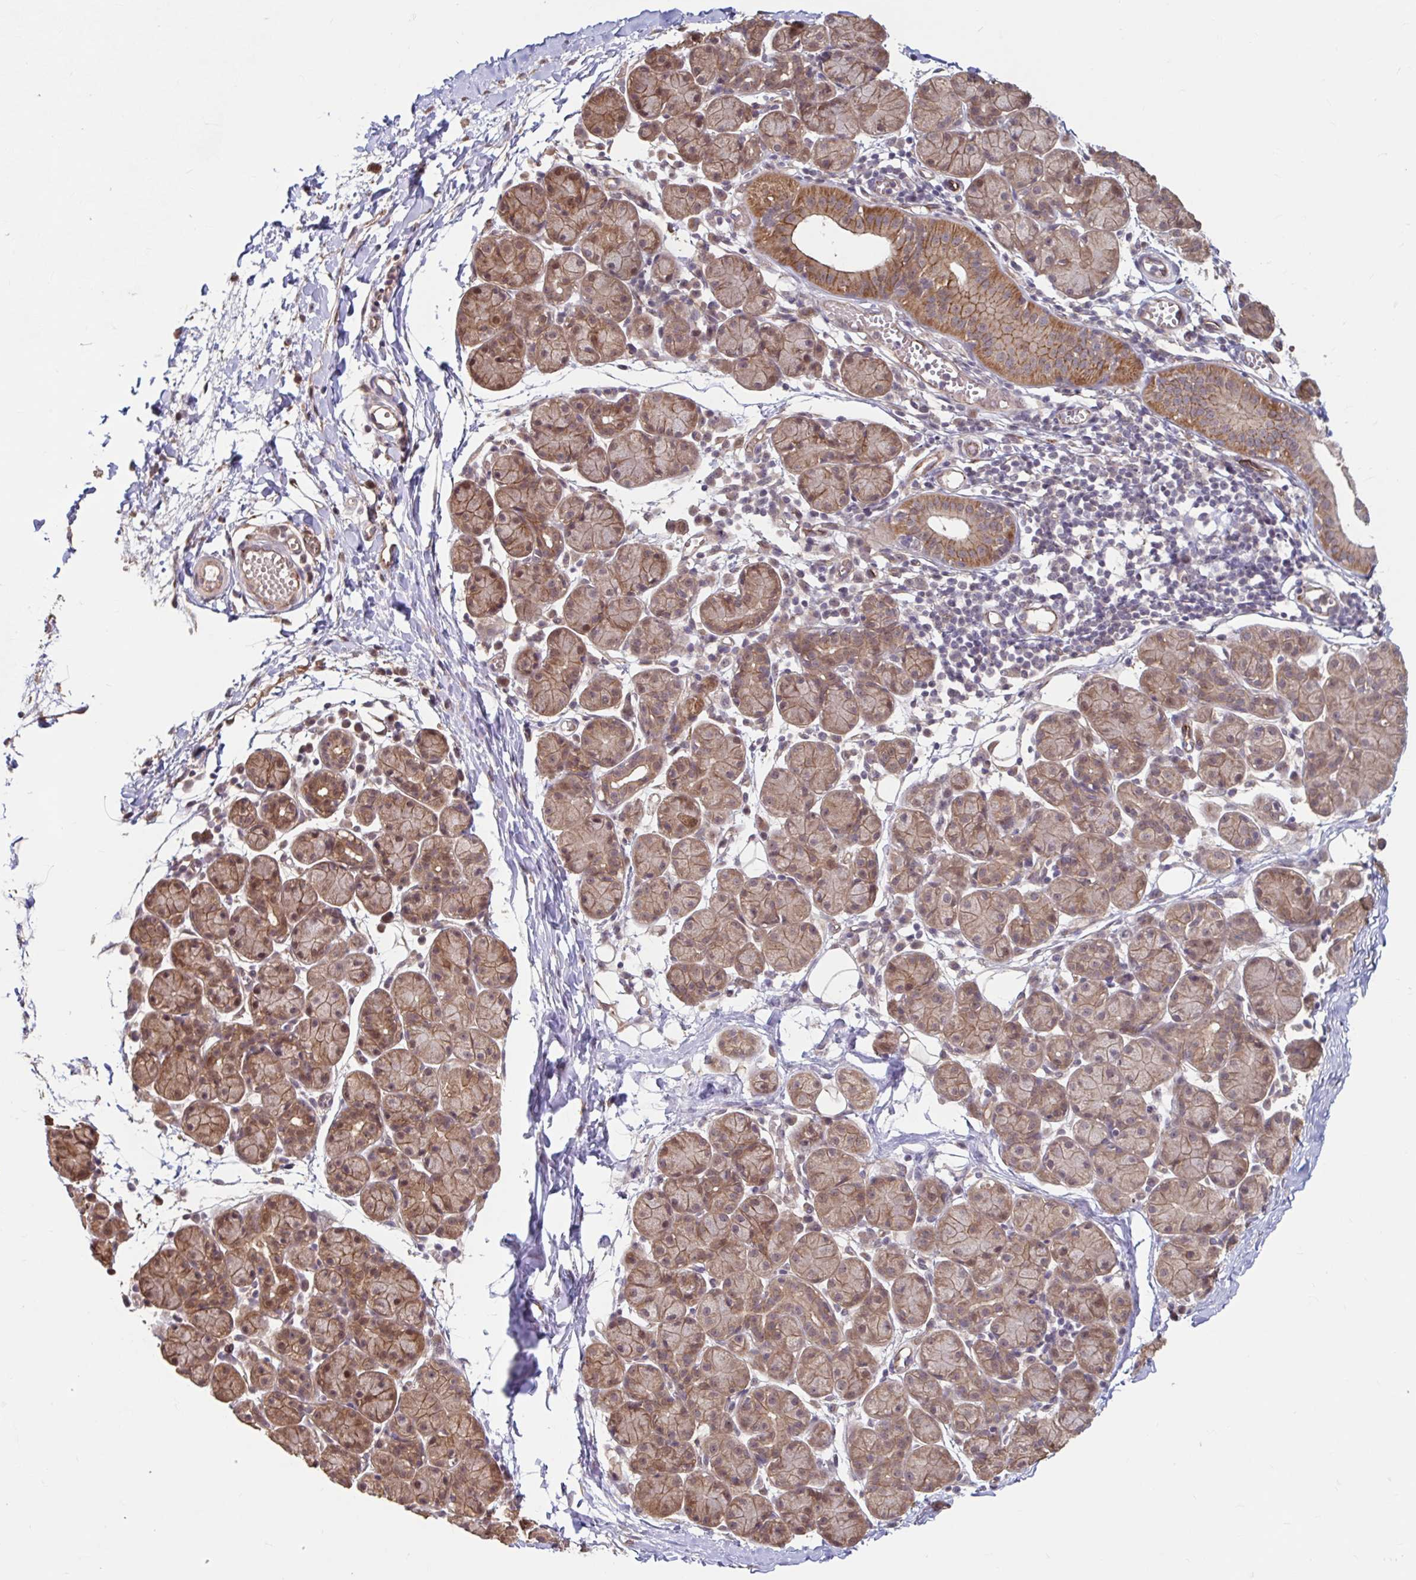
{"staining": {"intensity": "moderate", "quantity": "25%-75%", "location": "cytoplasmic/membranous,nuclear"}, "tissue": "salivary gland", "cell_type": "Glandular cells", "image_type": "normal", "snomed": [{"axis": "morphology", "description": "Normal tissue, NOS"}, {"axis": "morphology", "description": "Inflammation, NOS"}, {"axis": "topography", "description": "Lymph node"}, {"axis": "topography", "description": "Salivary gland"}], "caption": "A high-resolution micrograph shows immunohistochemistry (IHC) staining of benign salivary gland, which shows moderate cytoplasmic/membranous,nuclear positivity in about 25%-75% of glandular cells.", "gene": "STYXL1", "patient": {"sex": "male", "age": 3}}